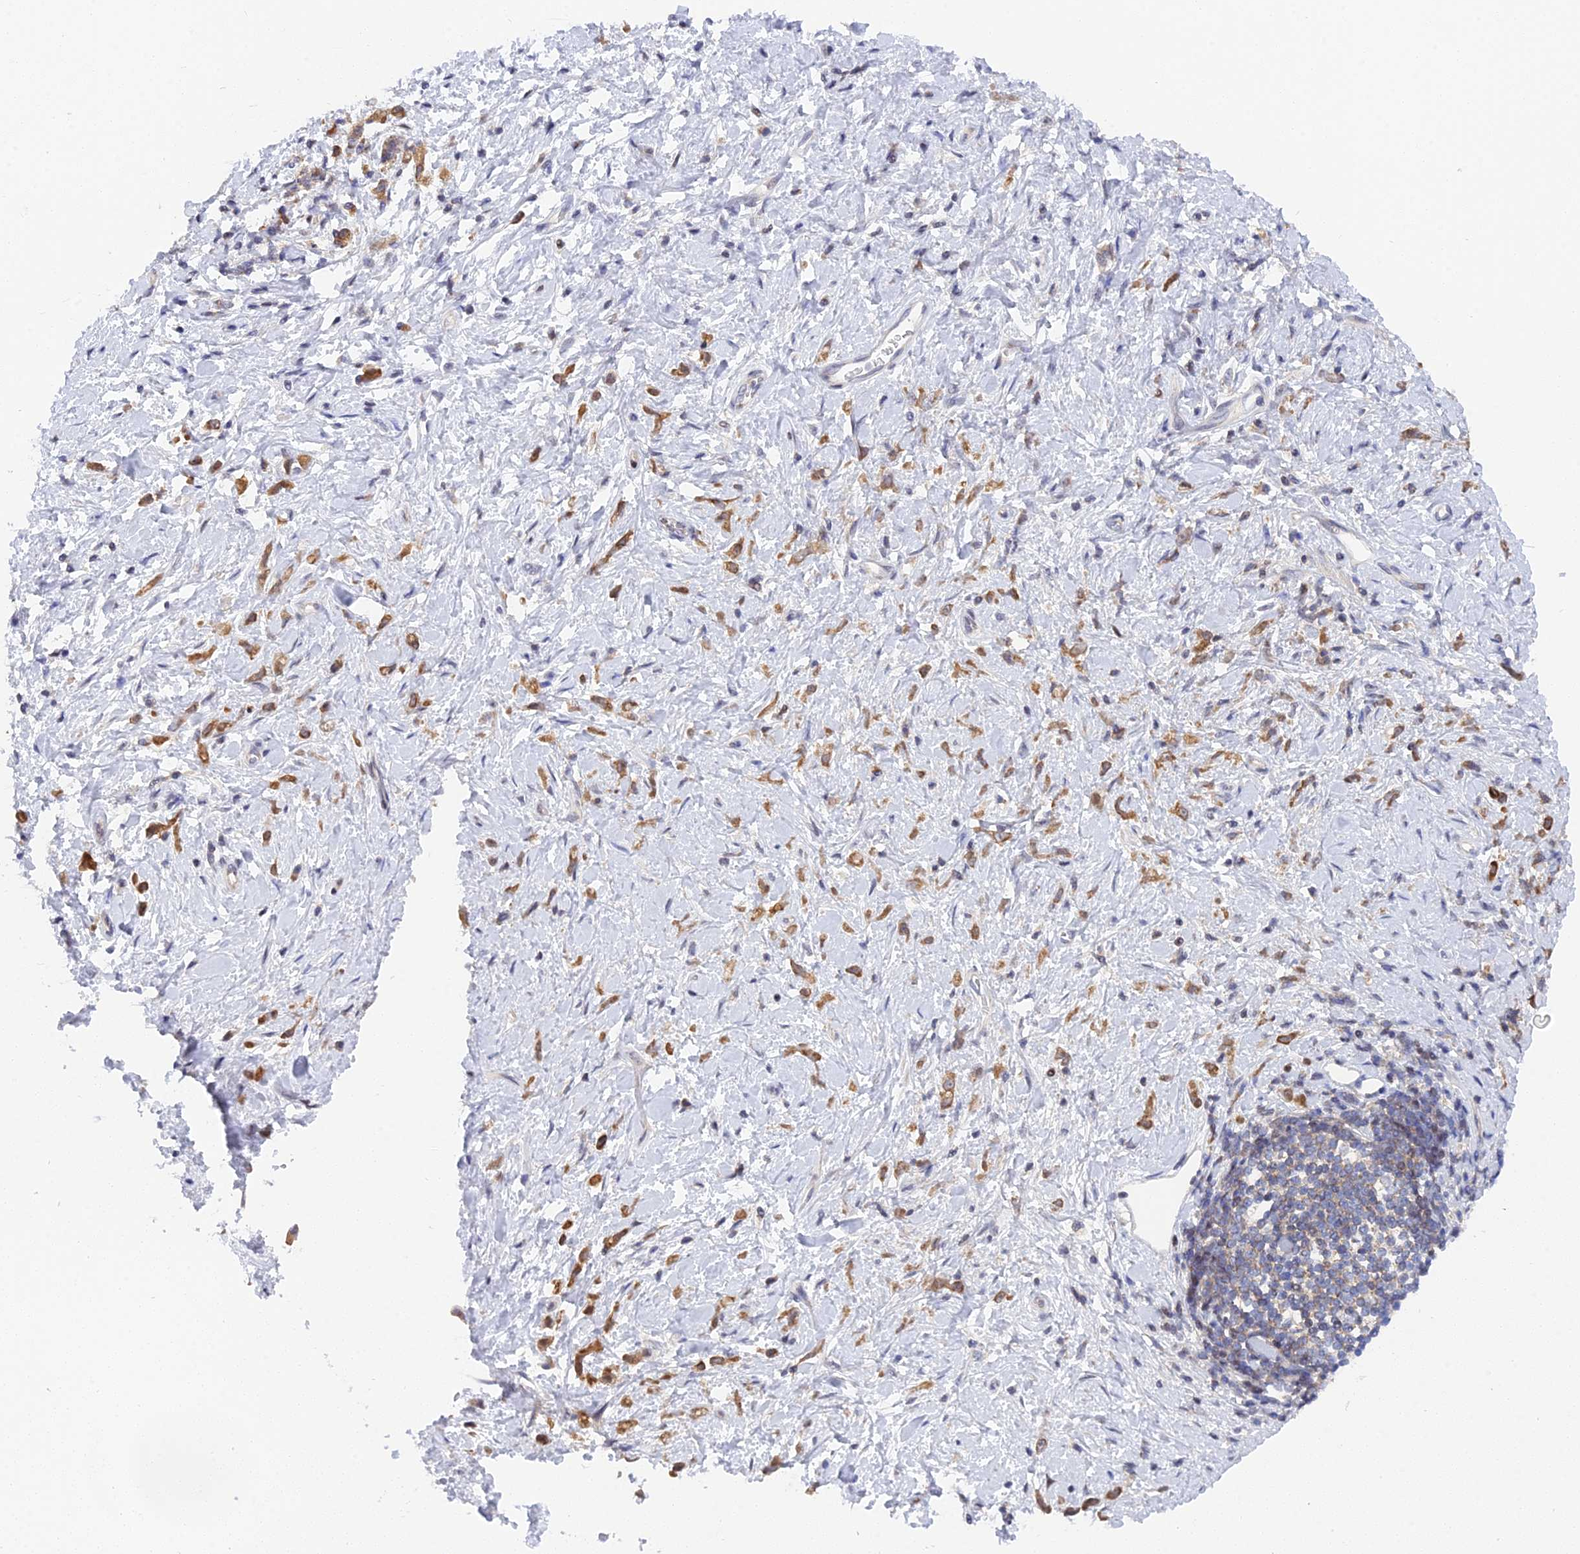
{"staining": {"intensity": "moderate", "quantity": ">75%", "location": "cytoplasmic/membranous"}, "tissue": "stomach cancer", "cell_type": "Tumor cells", "image_type": "cancer", "snomed": [{"axis": "morphology", "description": "Adenocarcinoma, NOS"}, {"axis": "topography", "description": "Stomach"}], "caption": "Stomach adenocarcinoma stained for a protein shows moderate cytoplasmic/membranous positivity in tumor cells.", "gene": "ELOA2", "patient": {"sex": "female", "age": 60}}